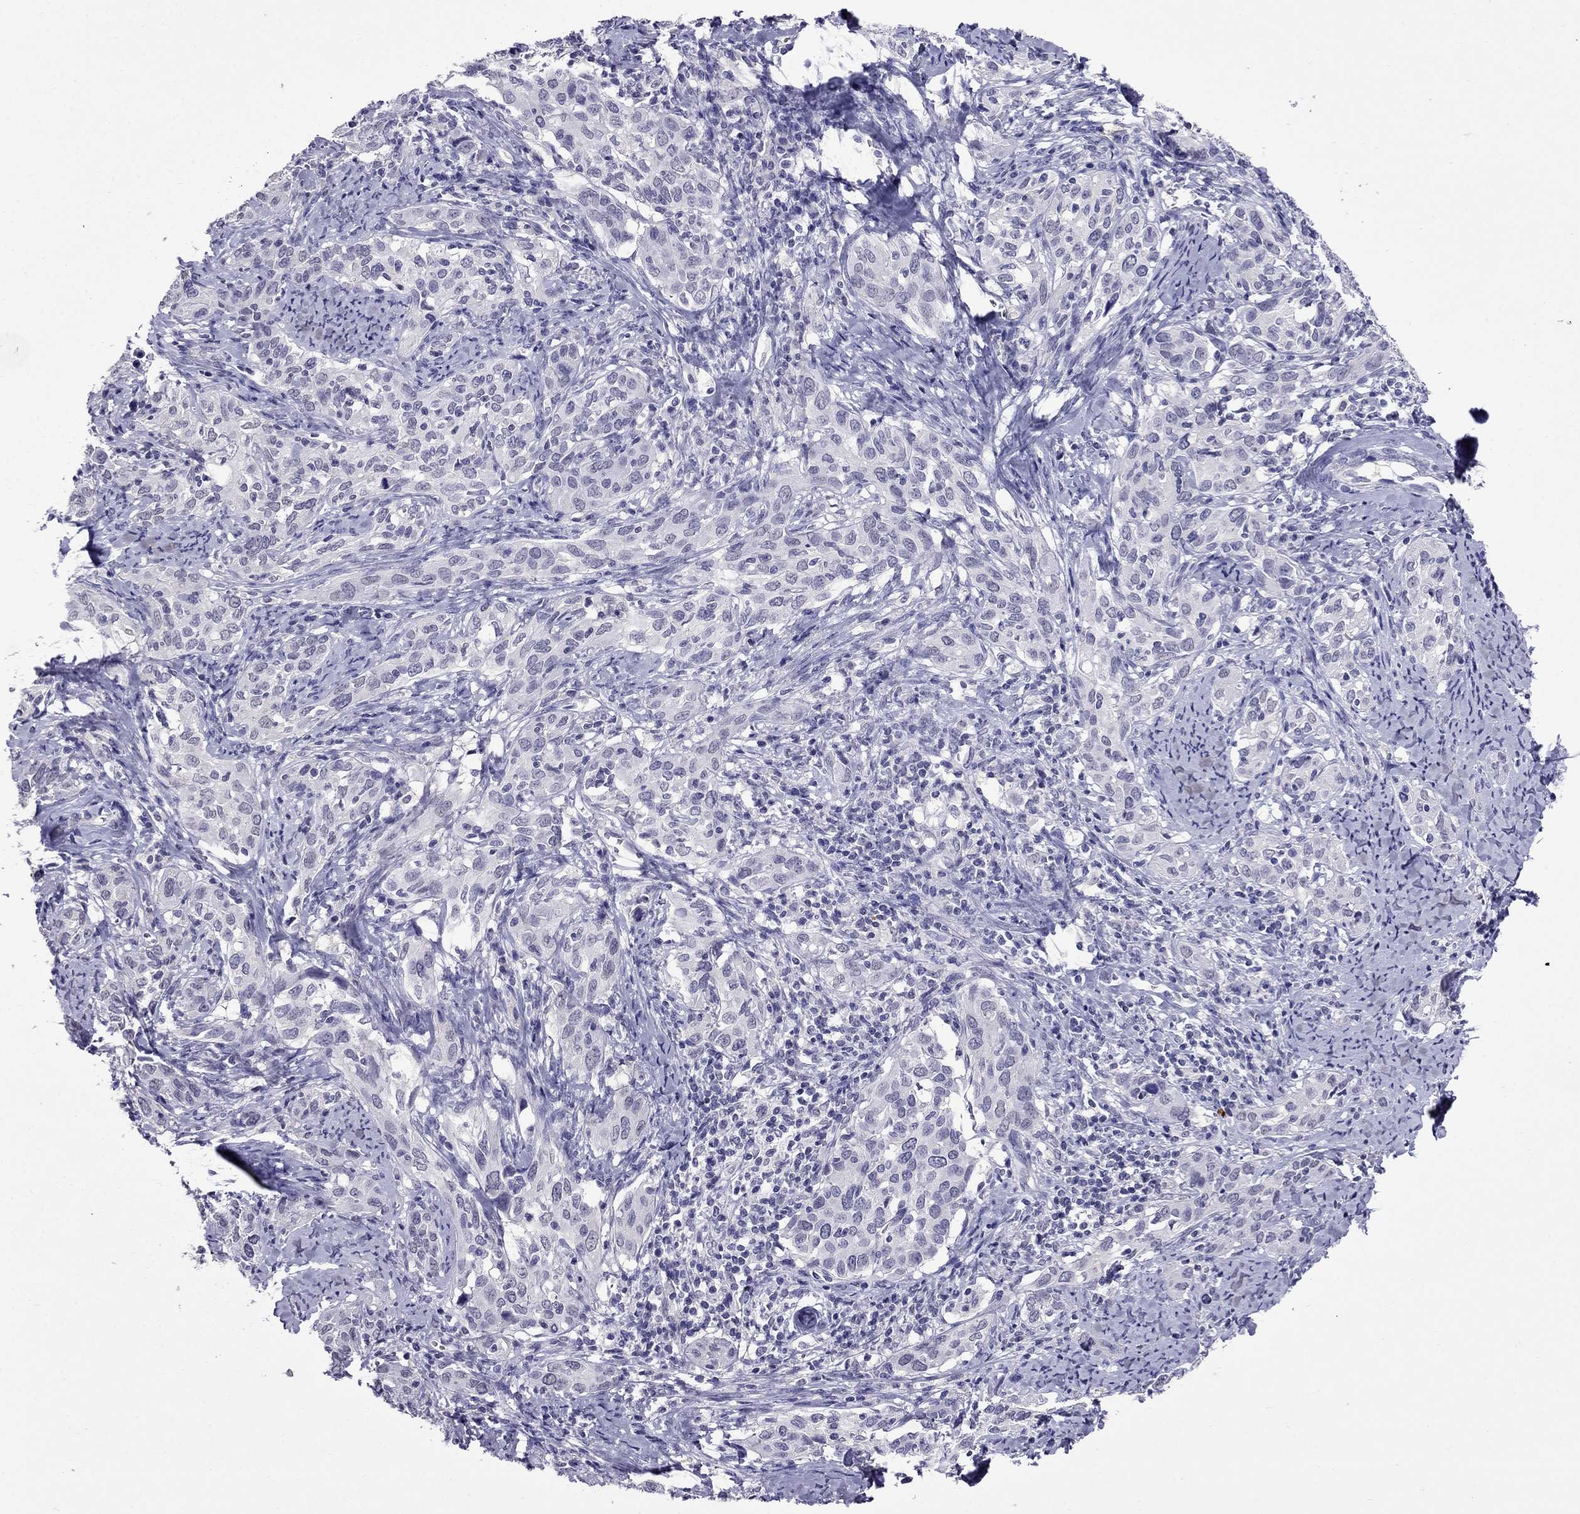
{"staining": {"intensity": "negative", "quantity": "none", "location": "none"}, "tissue": "cervical cancer", "cell_type": "Tumor cells", "image_type": "cancer", "snomed": [{"axis": "morphology", "description": "Squamous cell carcinoma, NOS"}, {"axis": "topography", "description": "Cervix"}], "caption": "Squamous cell carcinoma (cervical) was stained to show a protein in brown. There is no significant expression in tumor cells.", "gene": "OLFM4", "patient": {"sex": "female", "age": 51}}